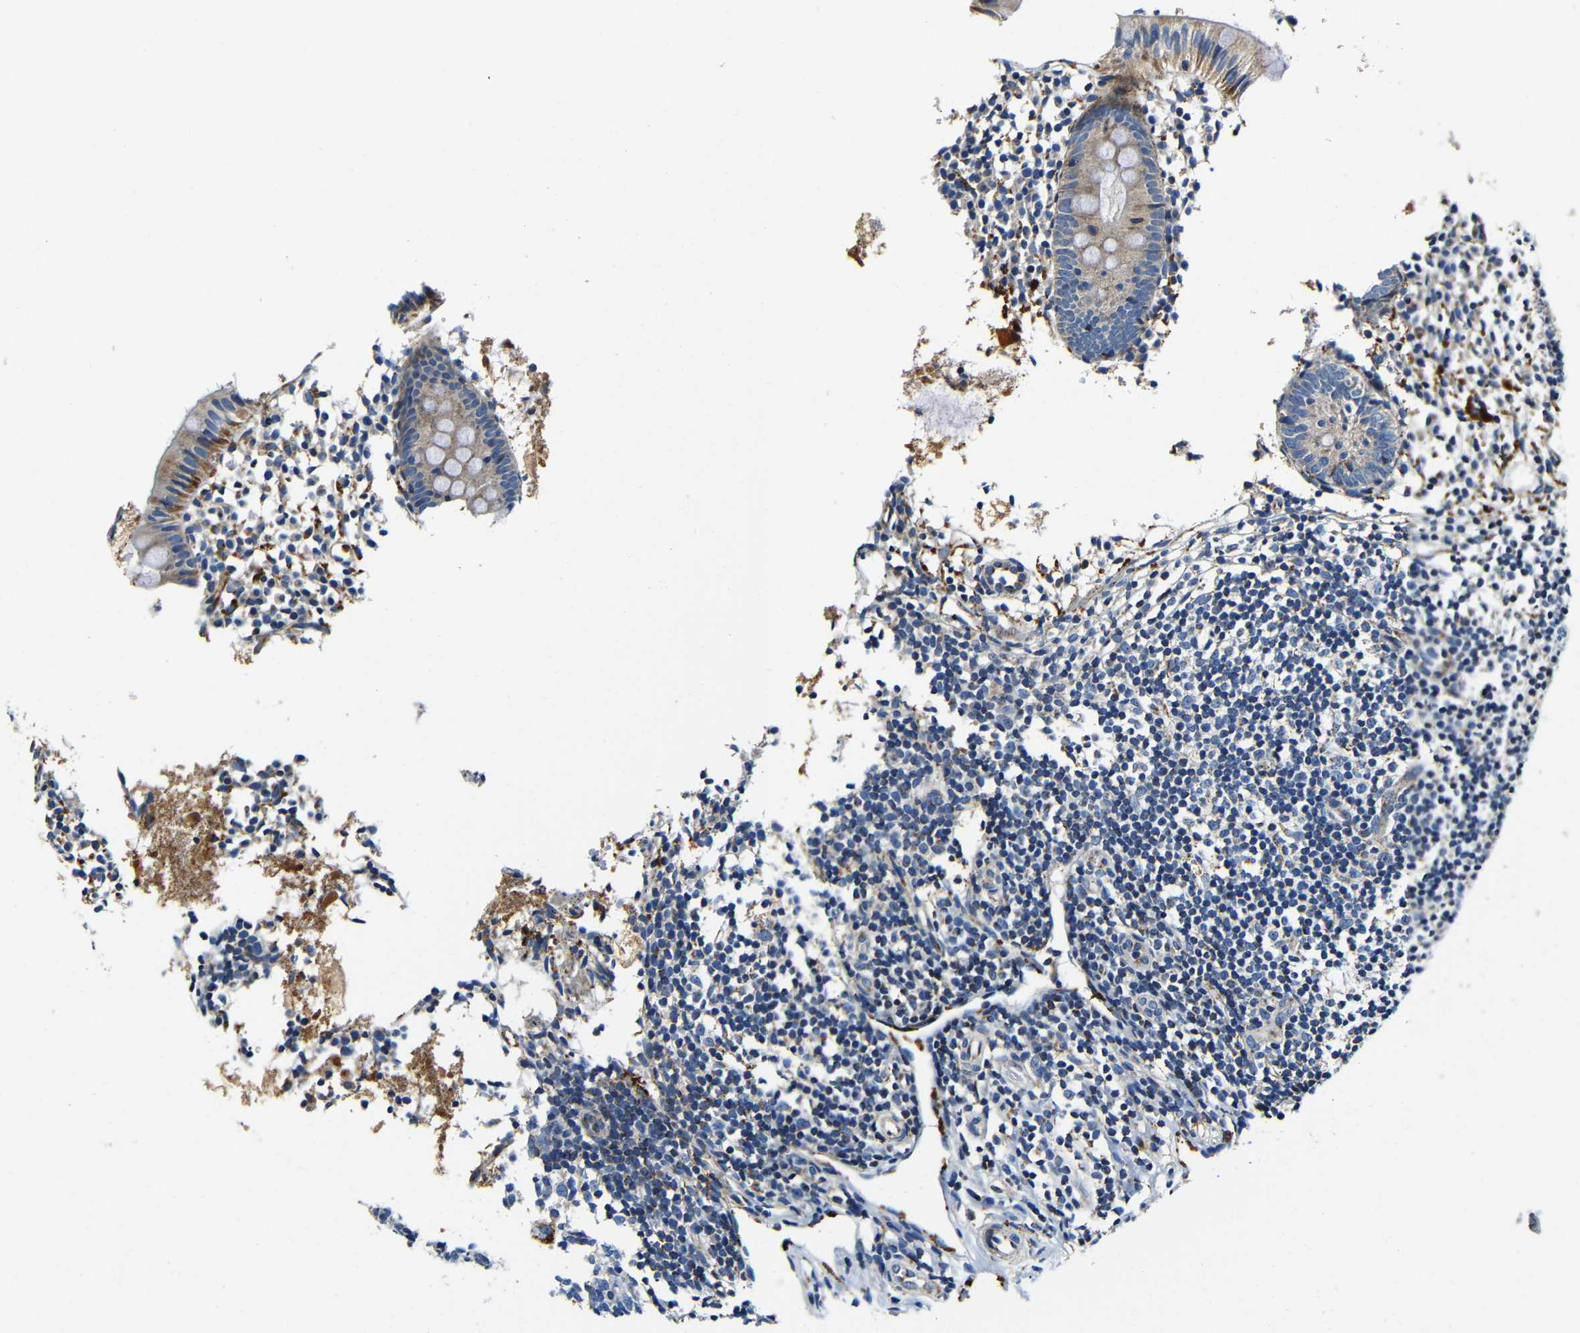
{"staining": {"intensity": "moderate", "quantity": "25%-75%", "location": "cytoplasmic/membranous"}, "tissue": "appendix", "cell_type": "Glandular cells", "image_type": "normal", "snomed": [{"axis": "morphology", "description": "Normal tissue, NOS"}, {"axis": "topography", "description": "Appendix"}], "caption": "This histopathology image exhibits unremarkable appendix stained with immunohistochemistry to label a protein in brown. The cytoplasmic/membranous of glandular cells show moderate positivity for the protein. Nuclei are counter-stained blue.", "gene": "GALNT18", "patient": {"sex": "female", "age": 20}}